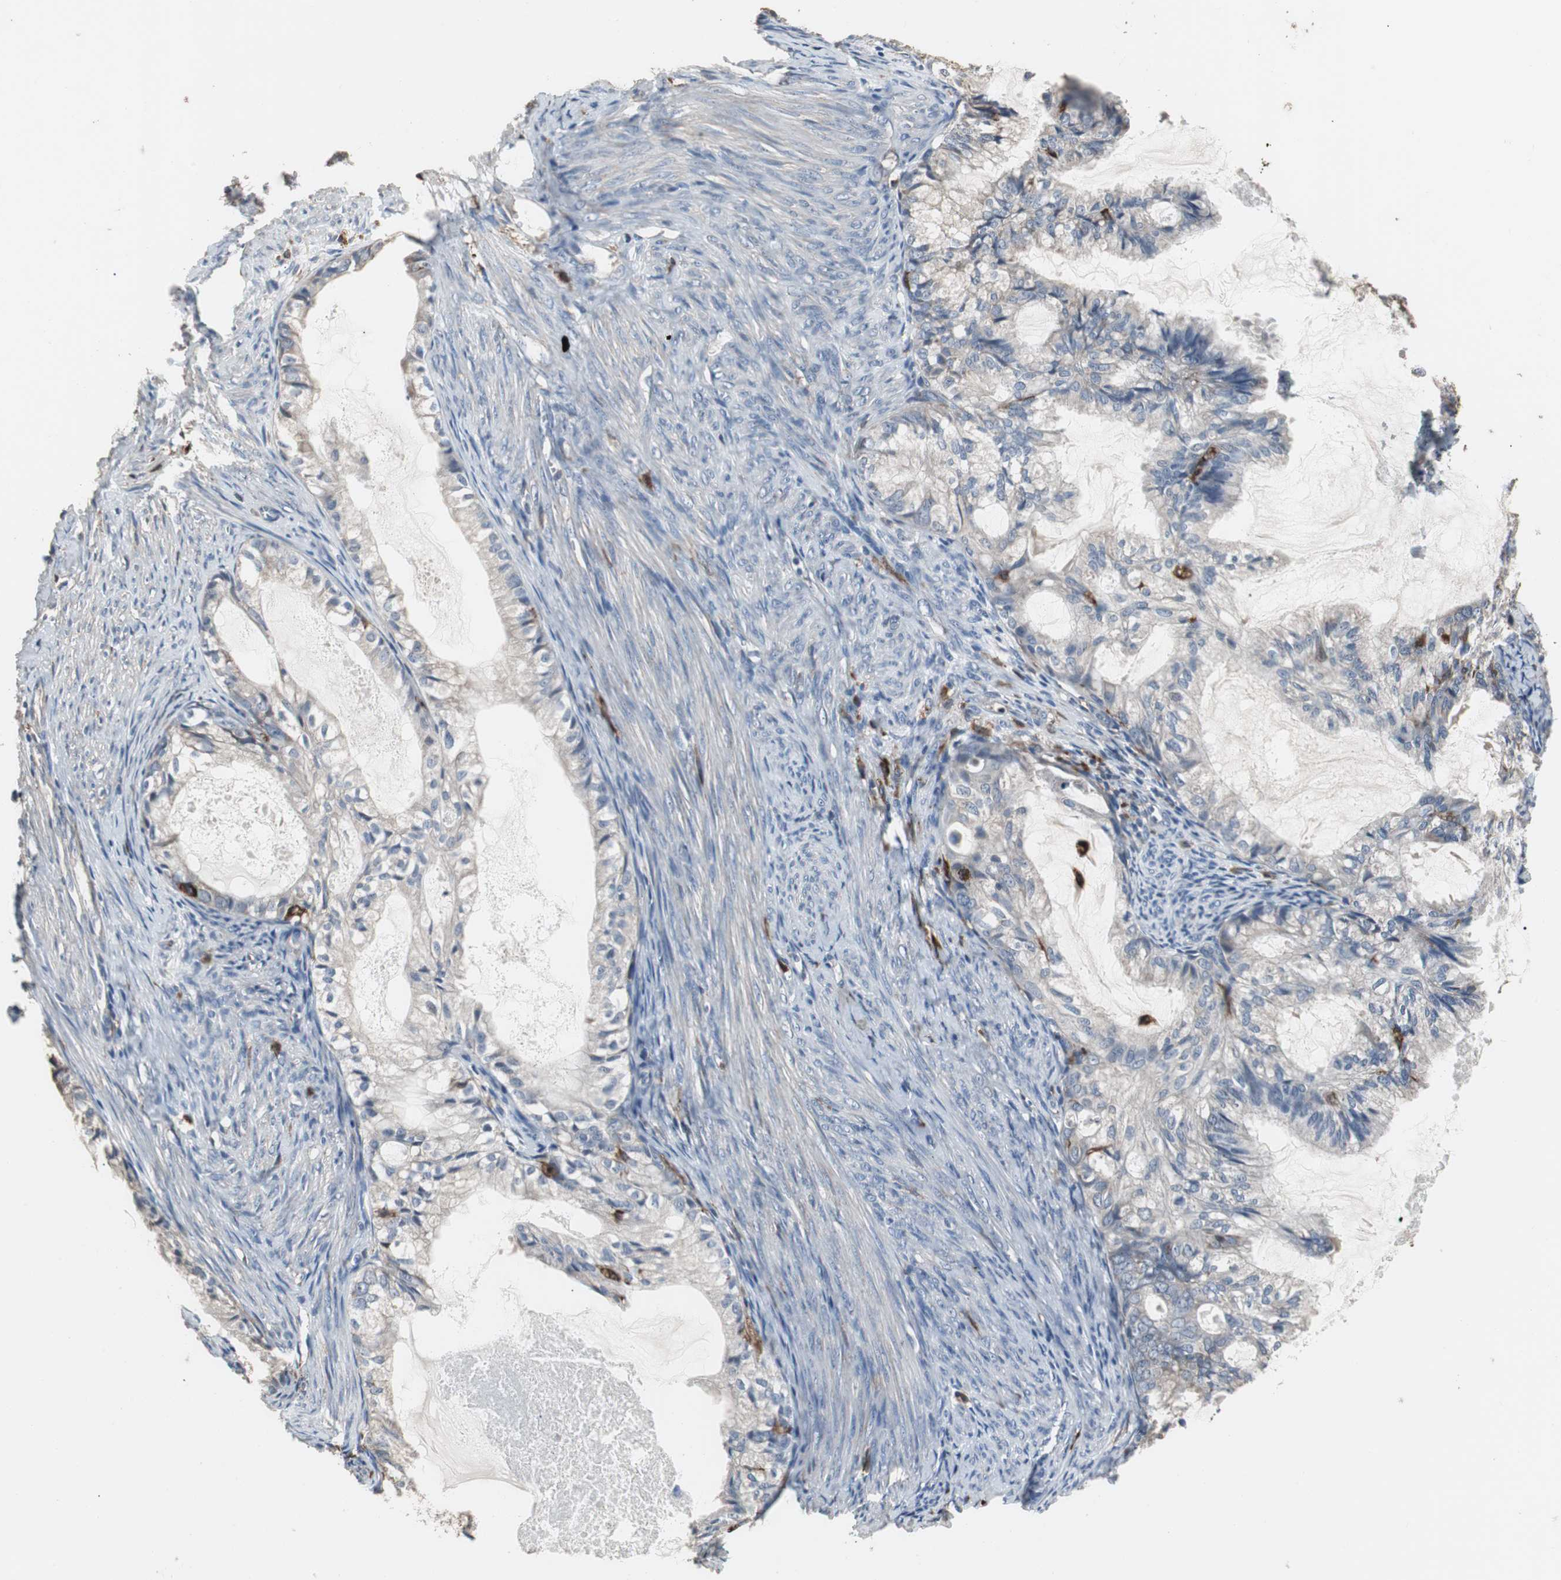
{"staining": {"intensity": "weak", "quantity": "25%-75%", "location": "cytoplasmic/membranous"}, "tissue": "cervical cancer", "cell_type": "Tumor cells", "image_type": "cancer", "snomed": [{"axis": "morphology", "description": "Normal tissue, NOS"}, {"axis": "morphology", "description": "Adenocarcinoma, NOS"}, {"axis": "topography", "description": "Cervix"}, {"axis": "topography", "description": "Endometrium"}], "caption": "DAB (3,3'-diaminobenzidine) immunohistochemical staining of cervical adenocarcinoma shows weak cytoplasmic/membranous protein positivity in approximately 25%-75% of tumor cells.", "gene": "NCF2", "patient": {"sex": "female", "age": 86}}